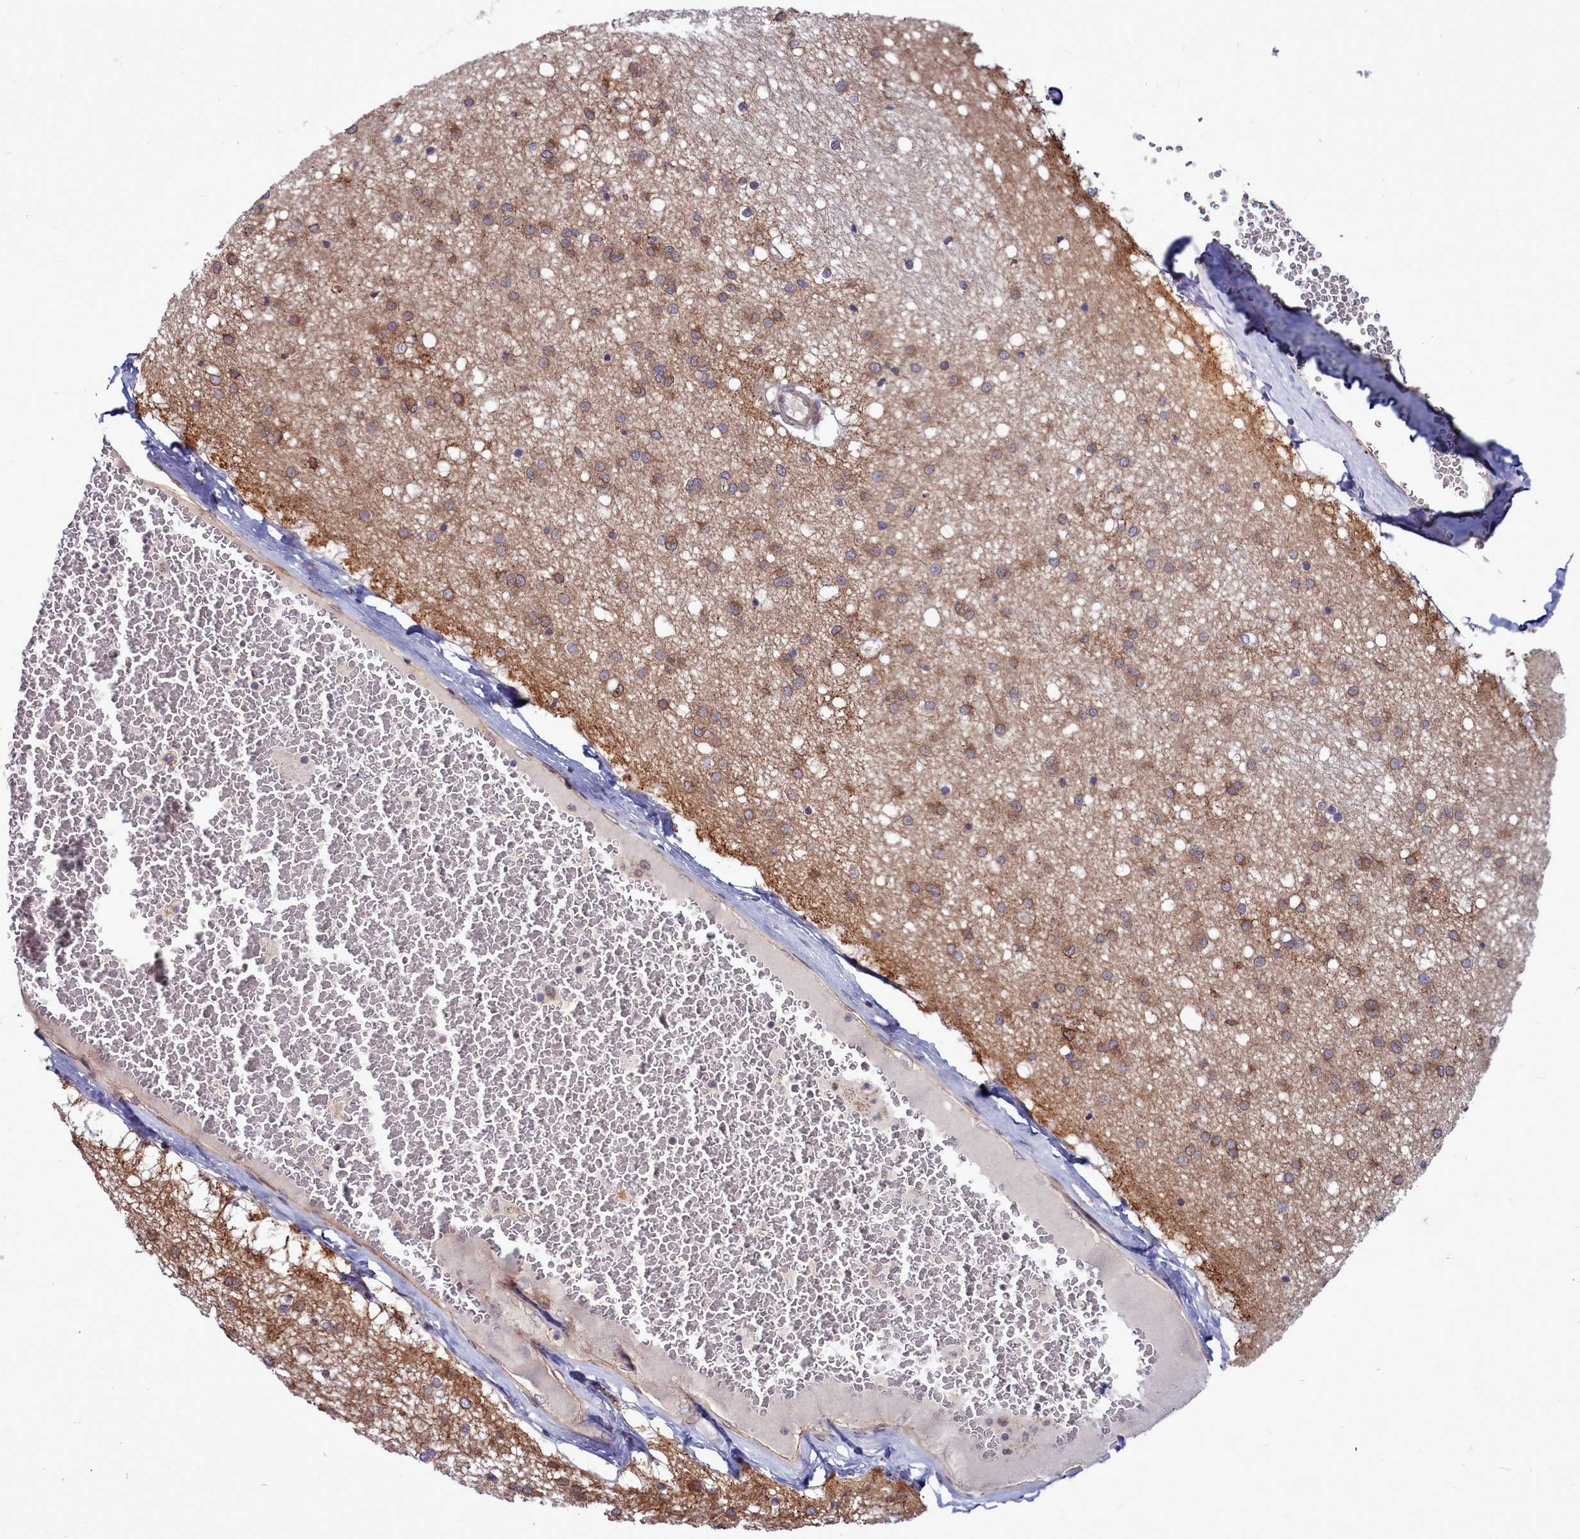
{"staining": {"intensity": "moderate", "quantity": "<25%", "location": "cytoplasmic/membranous,nuclear"}, "tissue": "caudate", "cell_type": "Glial cells", "image_type": "normal", "snomed": [{"axis": "morphology", "description": "Normal tissue, NOS"}, {"axis": "topography", "description": "Lateral ventricle wall"}], "caption": "Unremarkable caudate was stained to show a protein in brown. There is low levels of moderate cytoplasmic/membranous,nuclear positivity in approximately <25% of glial cells. (Stains: DAB in brown, nuclei in blue, Microscopy: brightfield microscopy at high magnification).", "gene": "RAPGEF4", "patient": {"sex": "male", "age": 37}}